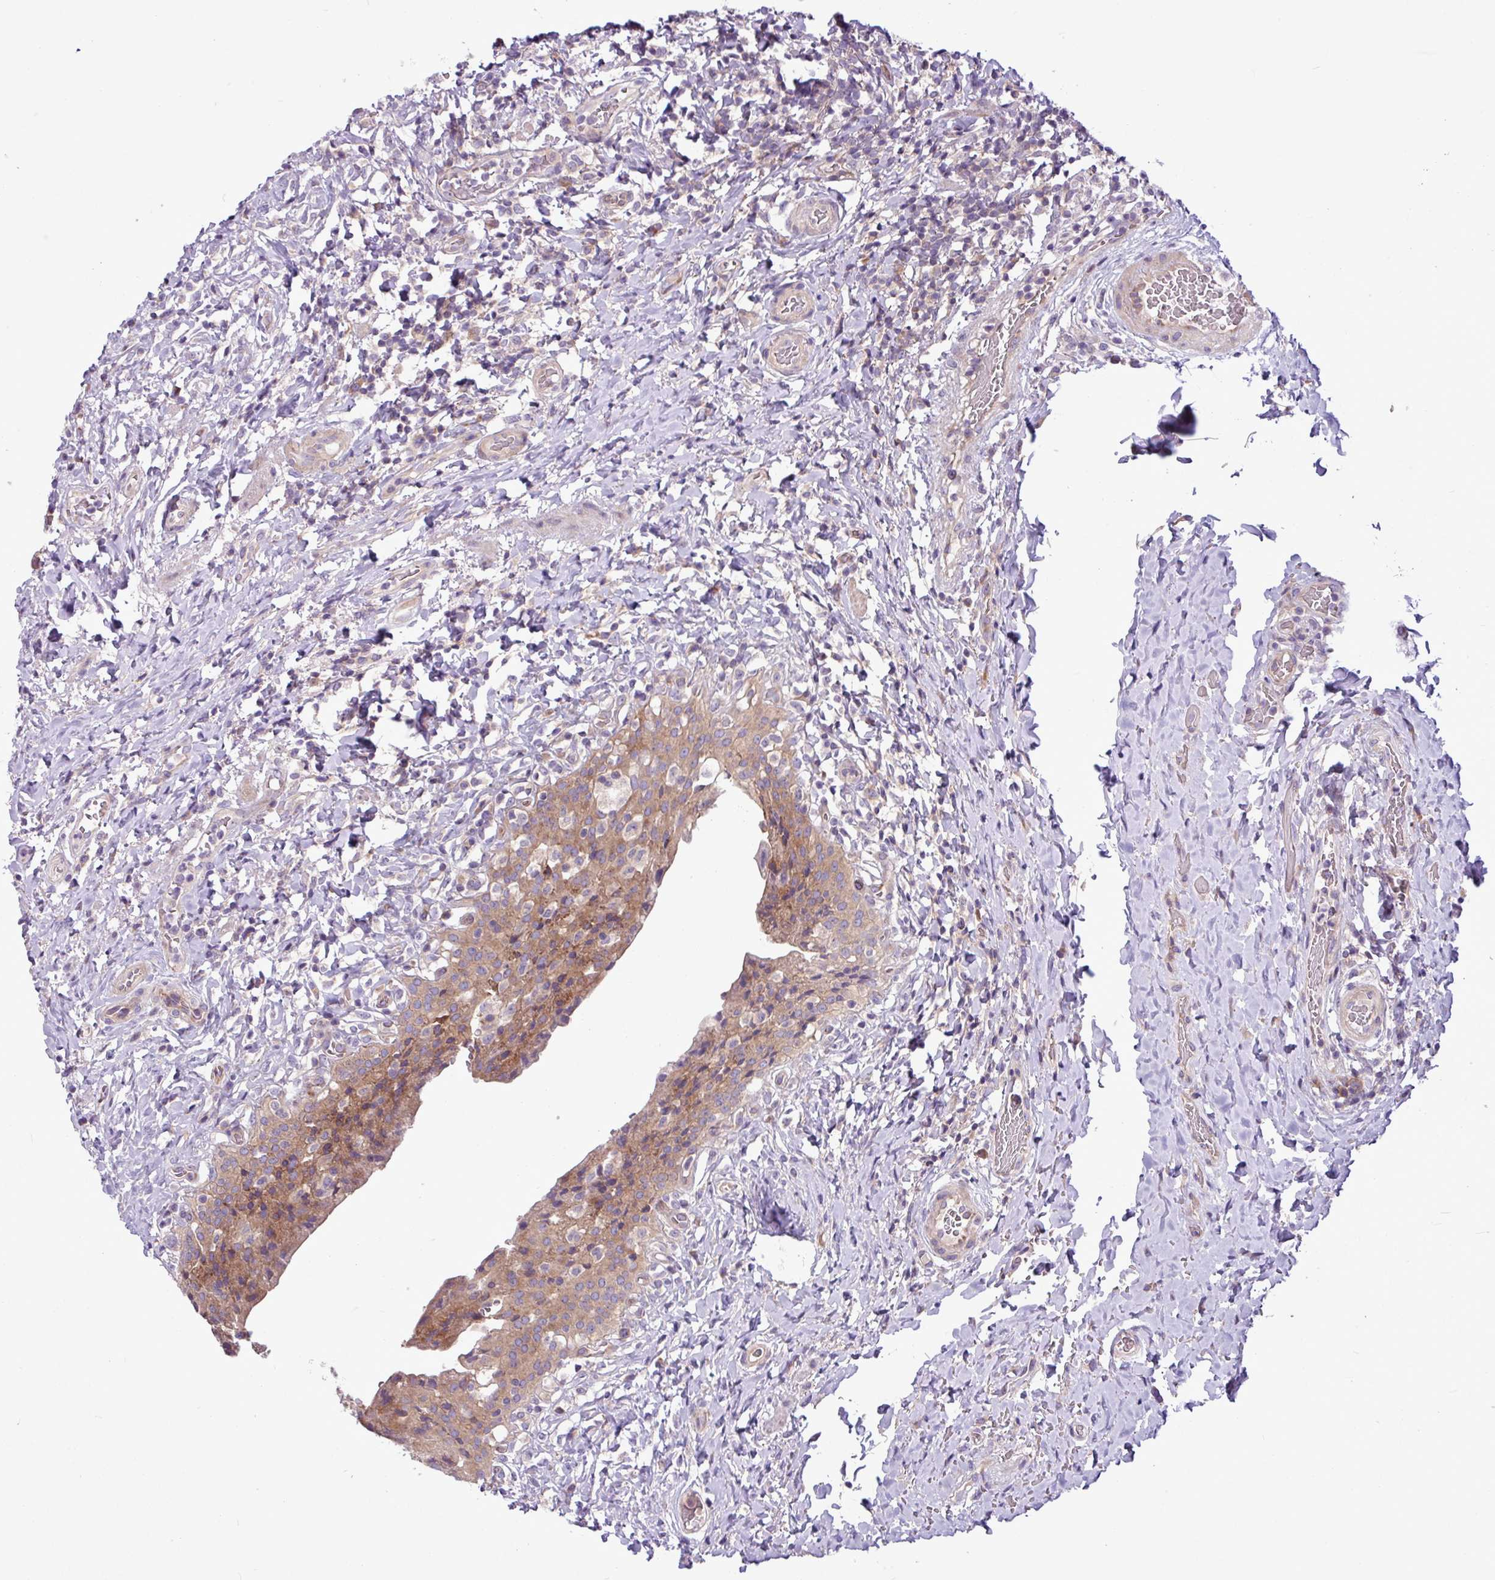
{"staining": {"intensity": "moderate", "quantity": ">75%", "location": "cytoplasmic/membranous"}, "tissue": "urinary bladder", "cell_type": "Urothelial cells", "image_type": "normal", "snomed": [{"axis": "morphology", "description": "Normal tissue, NOS"}, {"axis": "morphology", "description": "Inflammation, NOS"}, {"axis": "topography", "description": "Urinary bladder"}], "caption": "Brown immunohistochemical staining in unremarkable urinary bladder demonstrates moderate cytoplasmic/membranous staining in about >75% of urothelial cells. (DAB IHC, brown staining for protein, blue staining for nuclei).", "gene": "MROH2A", "patient": {"sex": "male", "age": 64}}